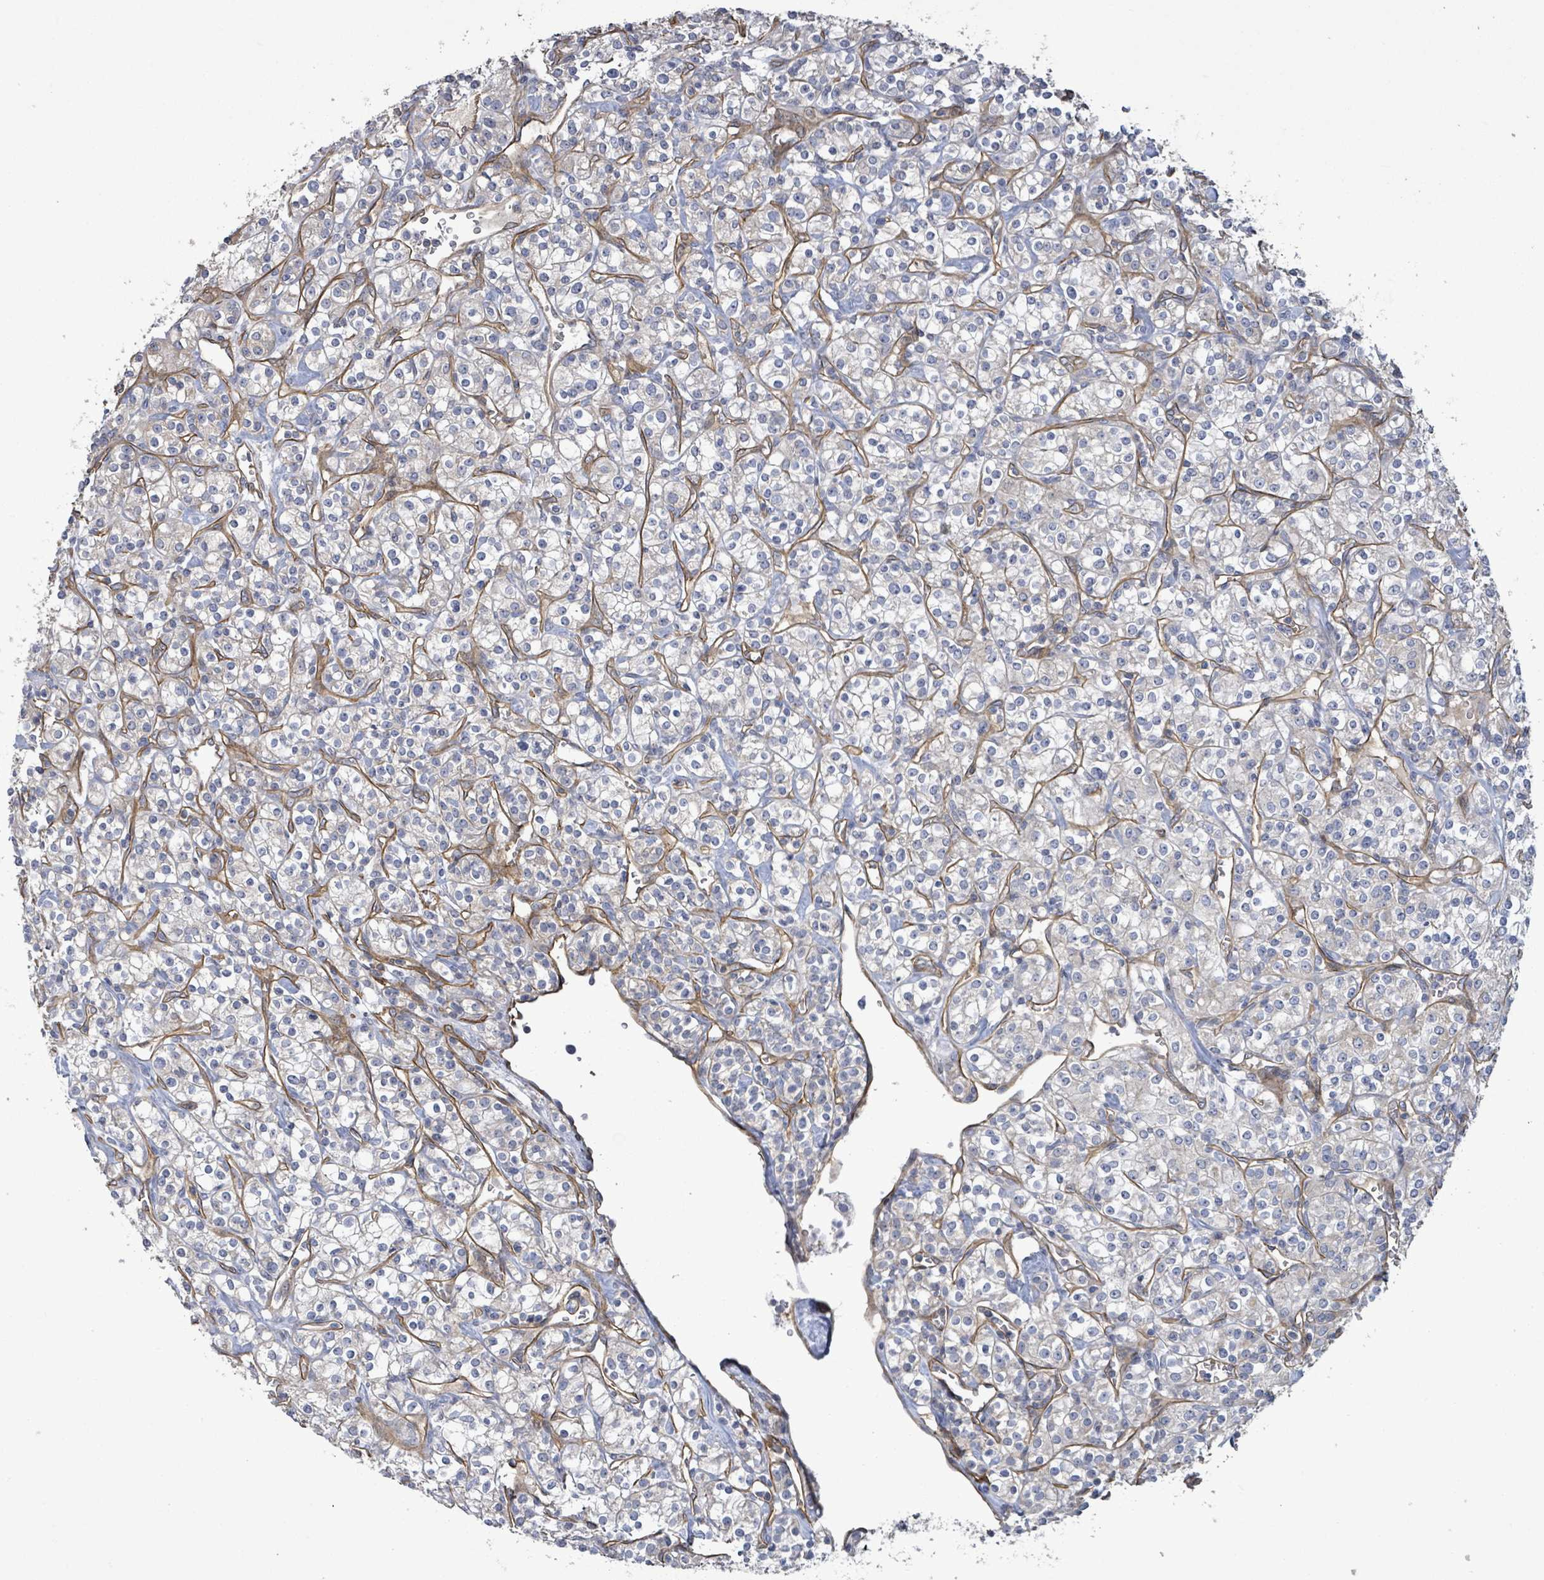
{"staining": {"intensity": "negative", "quantity": "none", "location": "none"}, "tissue": "renal cancer", "cell_type": "Tumor cells", "image_type": "cancer", "snomed": [{"axis": "morphology", "description": "Adenocarcinoma, NOS"}, {"axis": "topography", "description": "Kidney"}], "caption": "Photomicrograph shows no protein positivity in tumor cells of renal adenocarcinoma tissue. (Brightfield microscopy of DAB immunohistochemistry at high magnification).", "gene": "KANK3", "patient": {"sex": "male", "age": 77}}